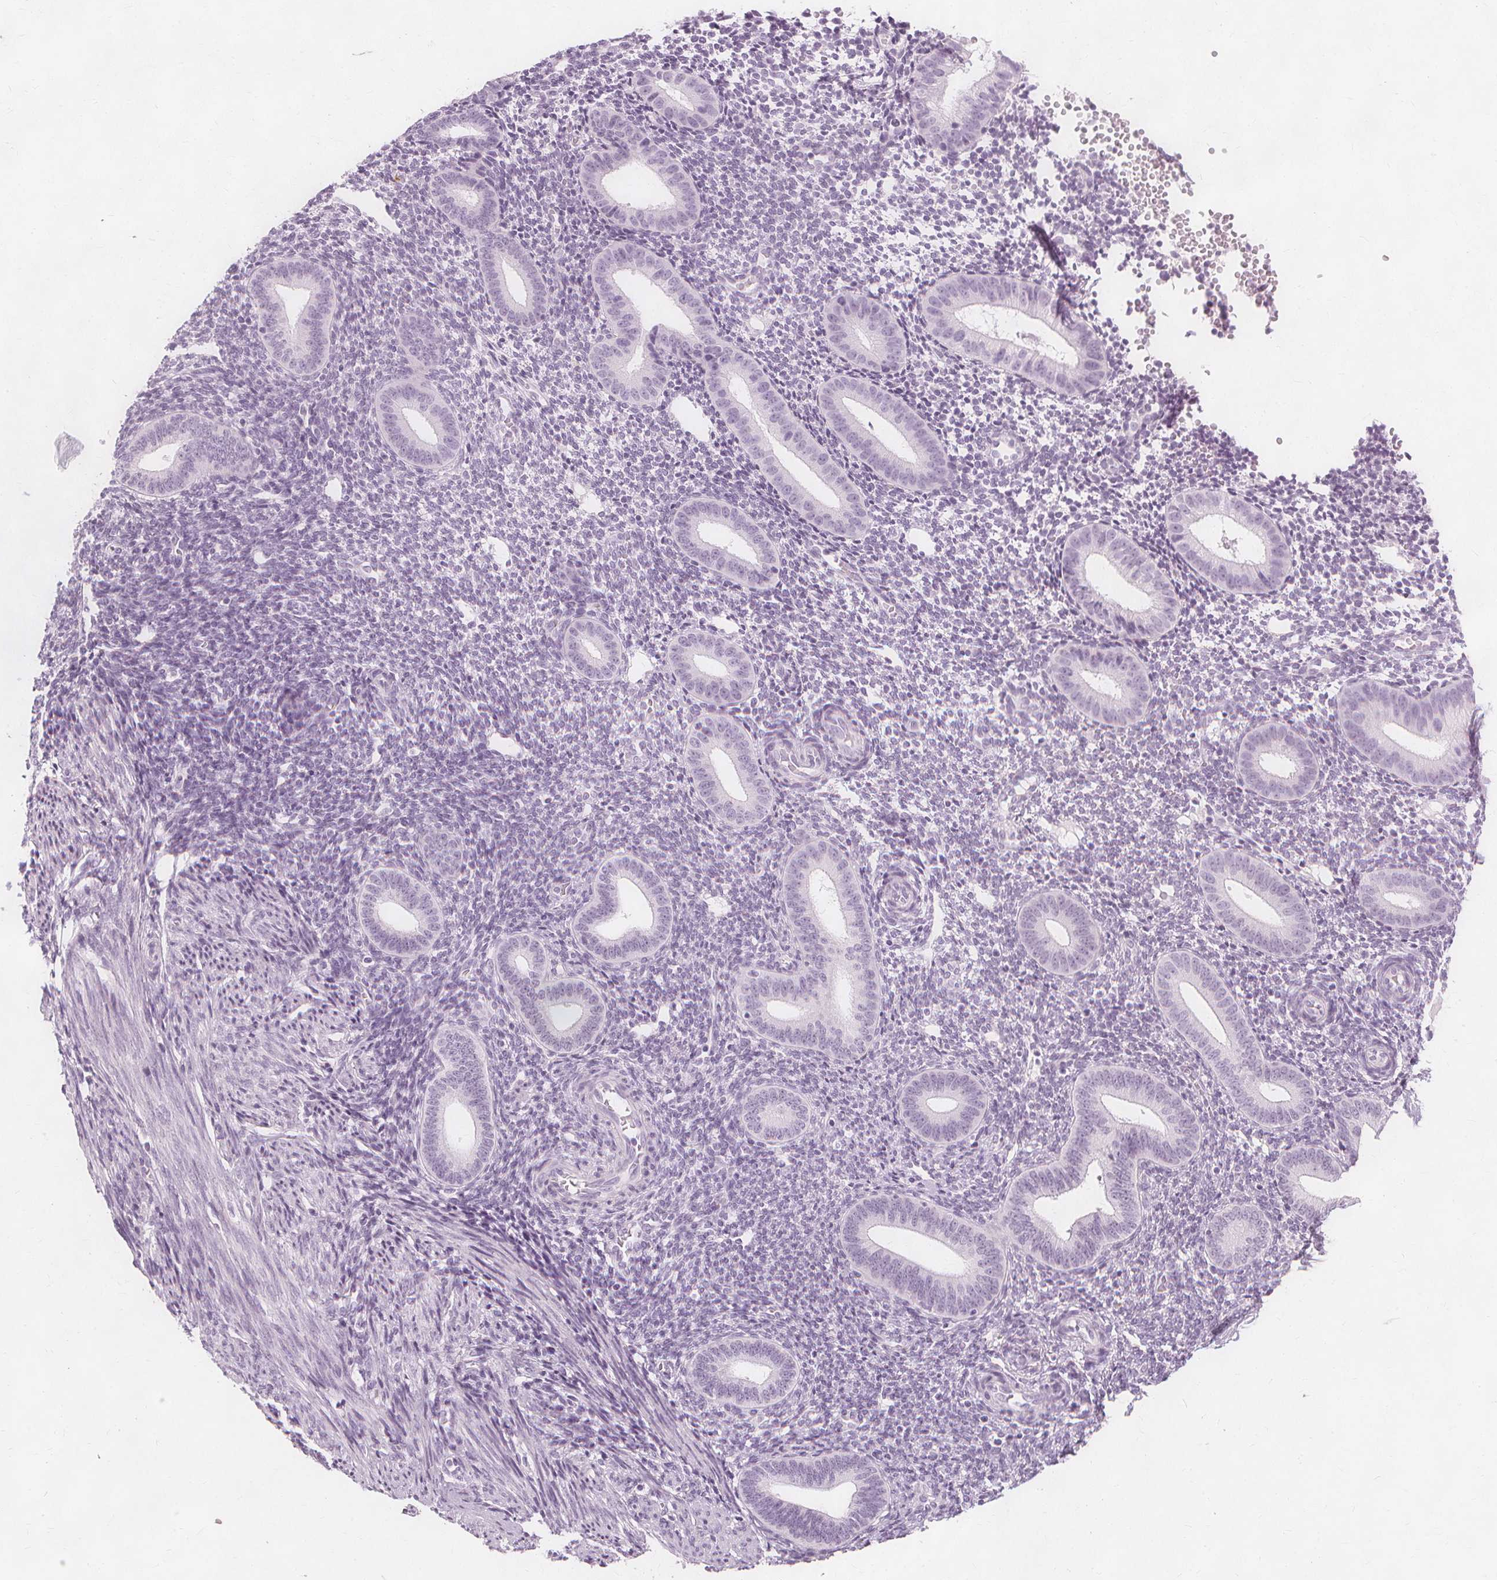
{"staining": {"intensity": "negative", "quantity": "none", "location": "none"}, "tissue": "endometrium", "cell_type": "Cells in endometrial stroma", "image_type": "normal", "snomed": [{"axis": "morphology", "description": "Normal tissue, NOS"}, {"axis": "topography", "description": "Endometrium"}], "caption": "High power microscopy image of an immunohistochemistry (IHC) photomicrograph of benign endometrium, revealing no significant positivity in cells in endometrial stroma.", "gene": "TFF1", "patient": {"sex": "female", "age": 40}}